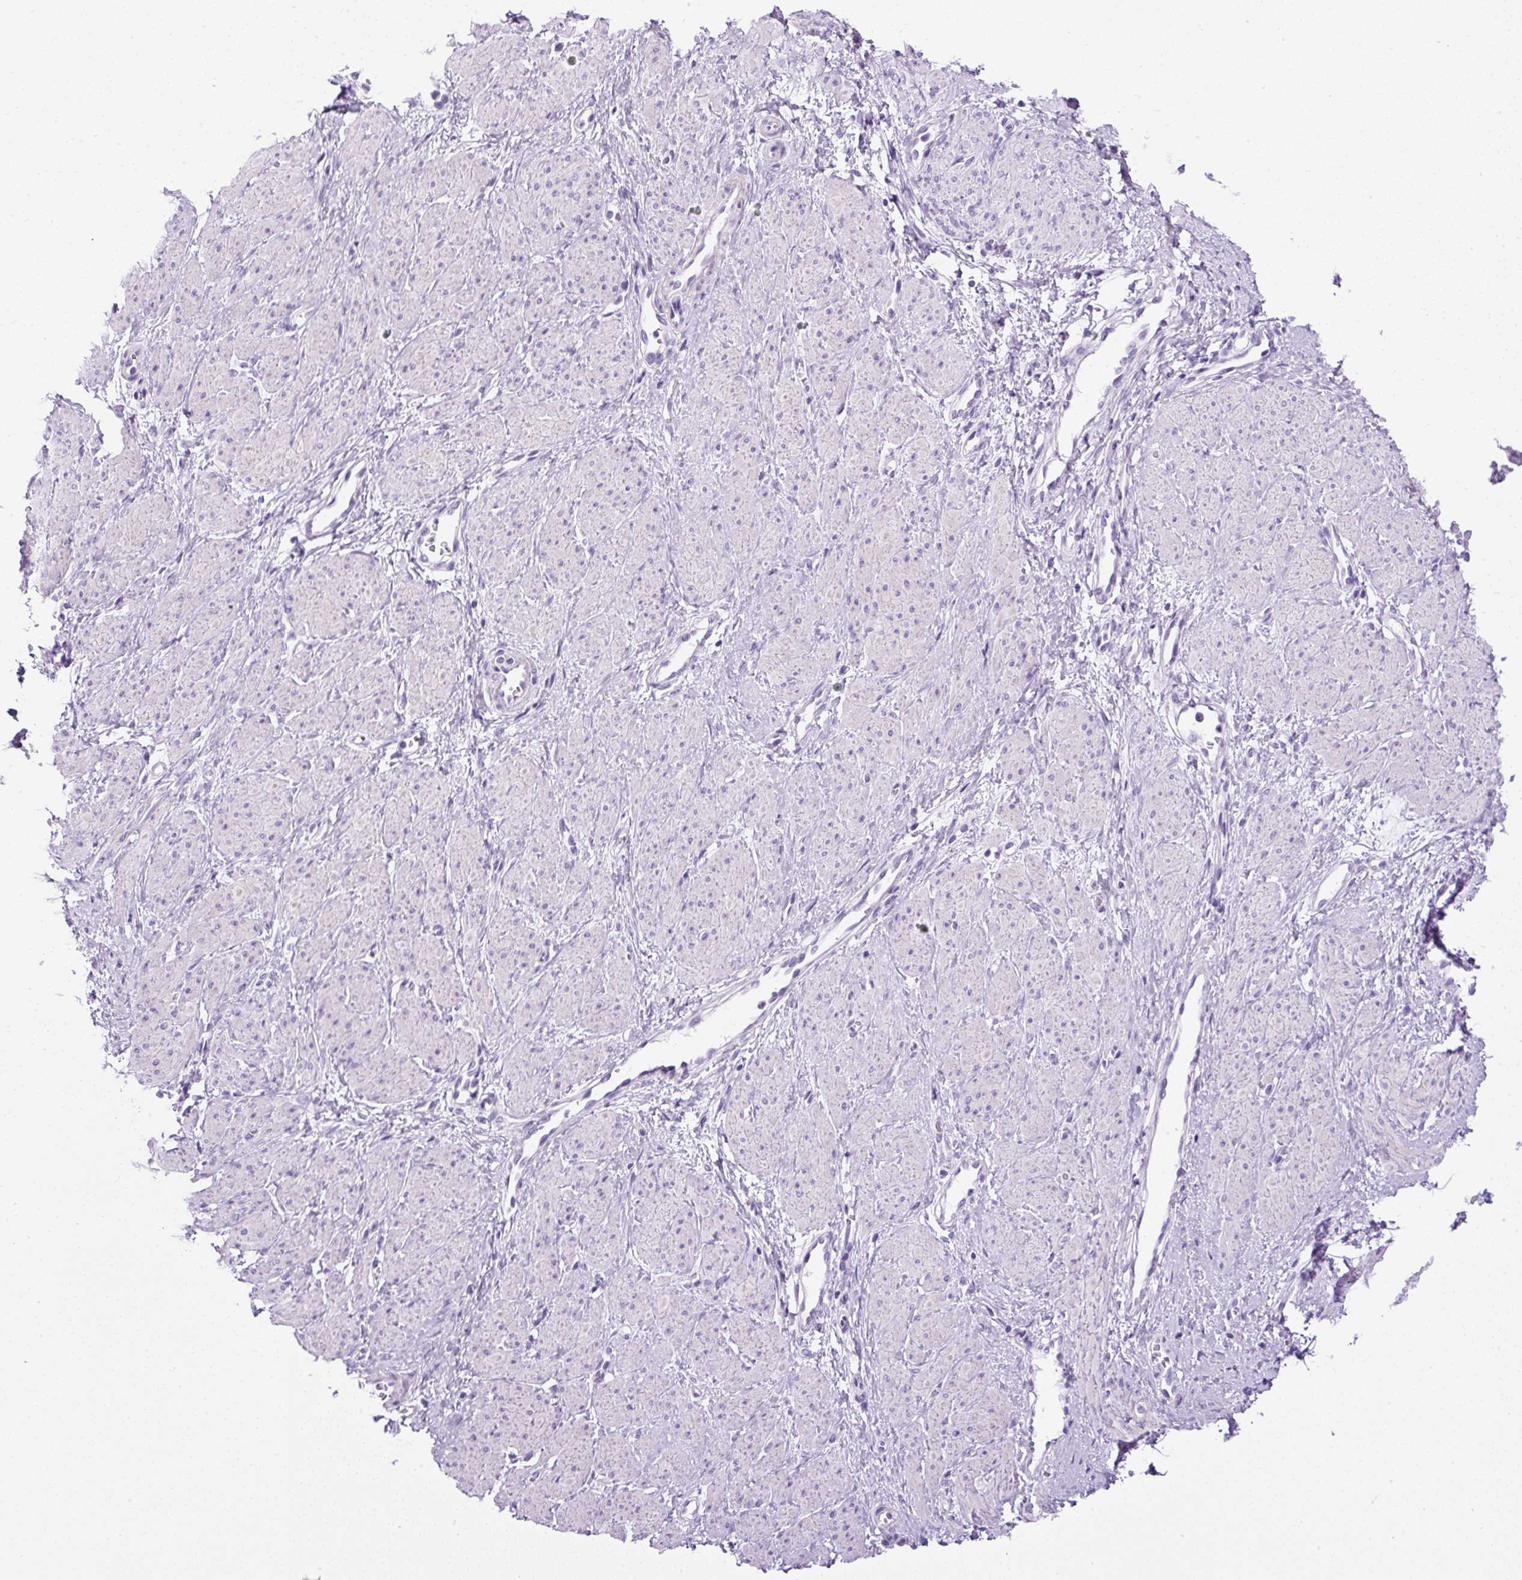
{"staining": {"intensity": "negative", "quantity": "none", "location": "none"}, "tissue": "smooth muscle", "cell_type": "Smooth muscle cells", "image_type": "normal", "snomed": [{"axis": "morphology", "description": "Normal tissue, NOS"}, {"axis": "topography", "description": "Smooth muscle"}, {"axis": "topography", "description": "Uterus"}], "caption": "This is an immunohistochemistry image of normal smooth muscle. There is no staining in smooth muscle cells.", "gene": "UPP1", "patient": {"sex": "female", "age": 39}}